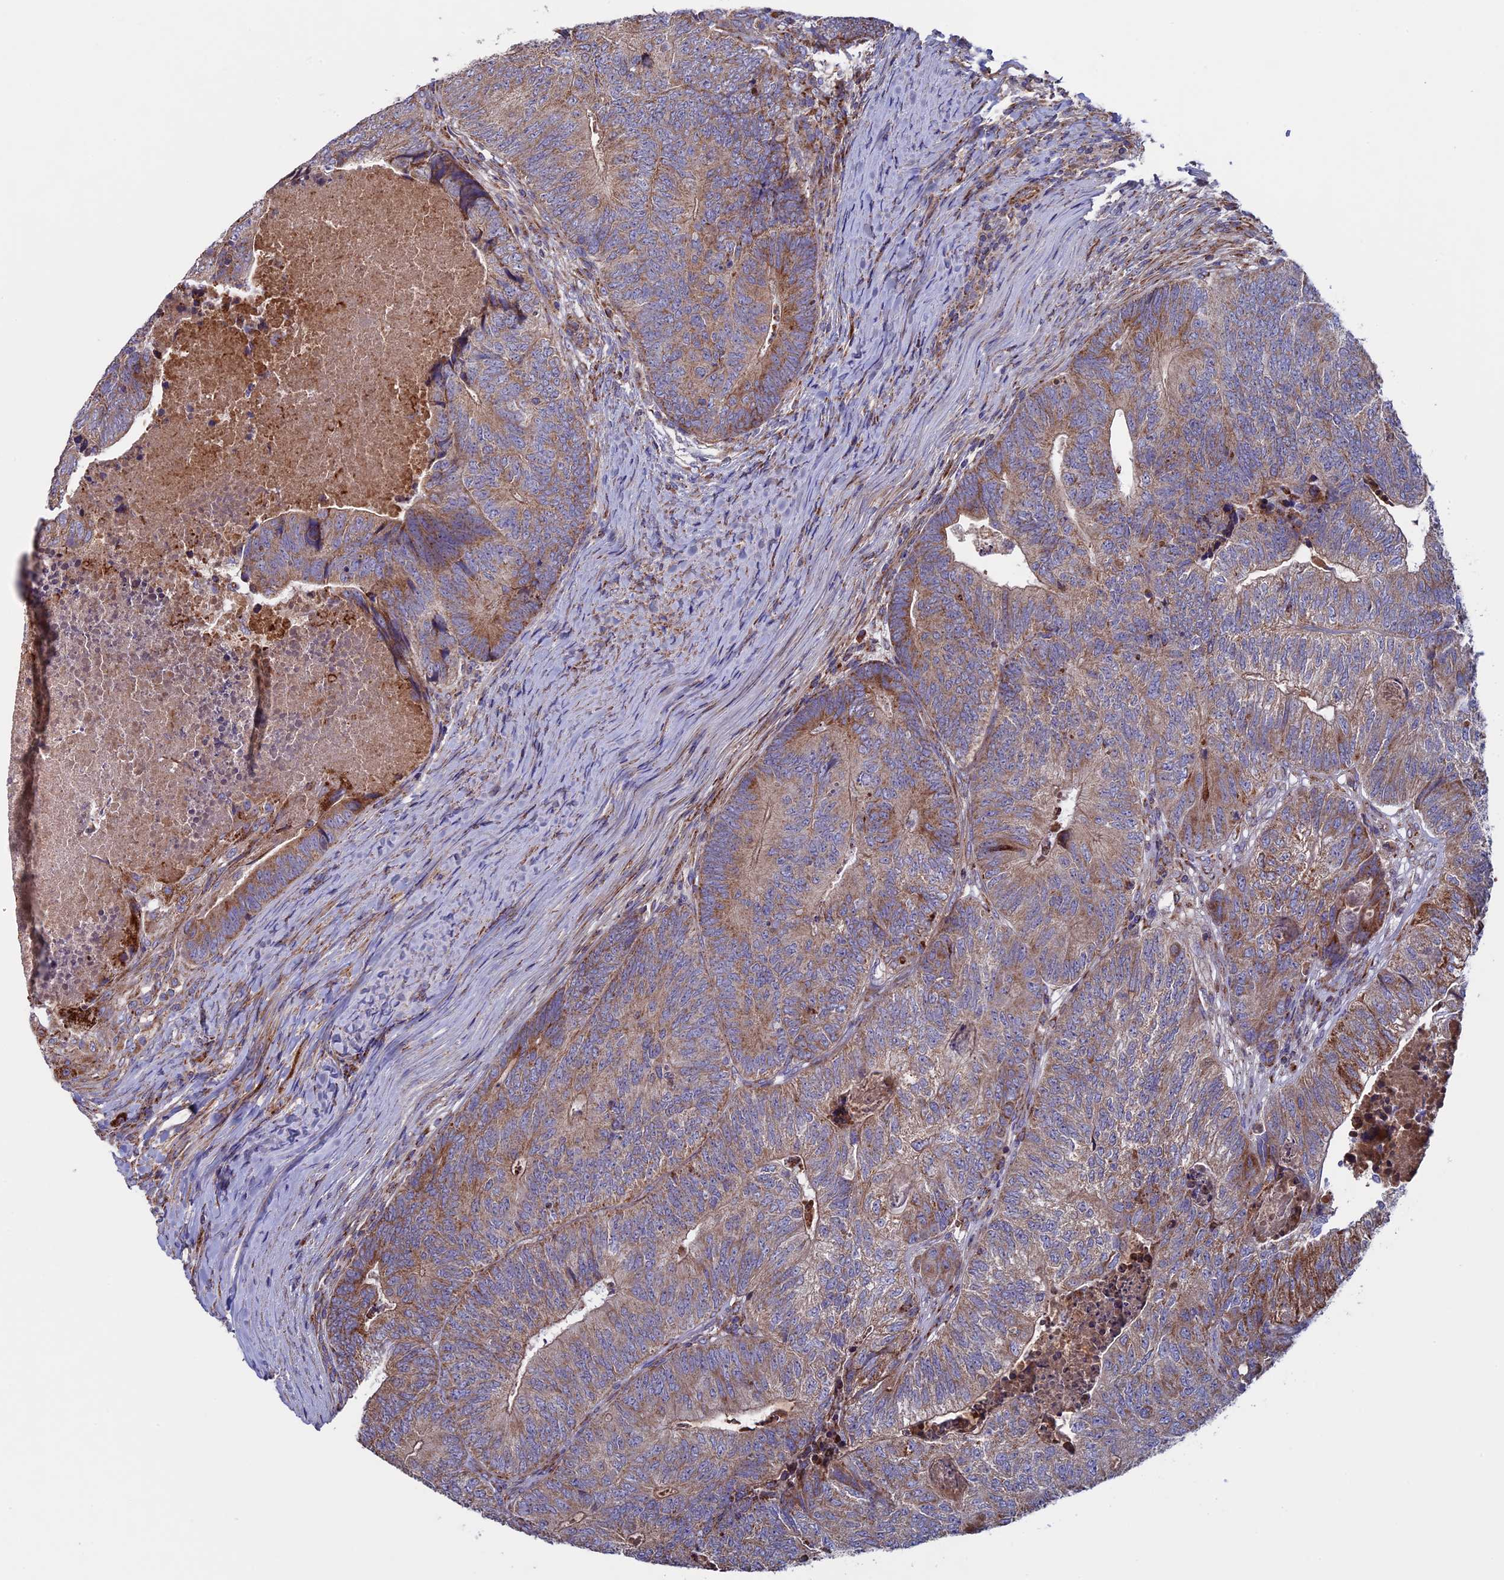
{"staining": {"intensity": "moderate", "quantity": ">75%", "location": "cytoplasmic/membranous"}, "tissue": "colorectal cancer", "cell_type": "Tumor cells", "image_type": "cancer", "snomed": [{"axis": "morphology", "description": "Adenocarcinoma, NOS"}, {"axis": "topography", "description": "Colon"}], "caption": "A brown stain shows moderate cytoplasmic/membranous staining of a protein in colorectal adenocarcinoma tumor cells.", "gene": "SLC15A5", "patient": {"sex": "female", "age": 67}}